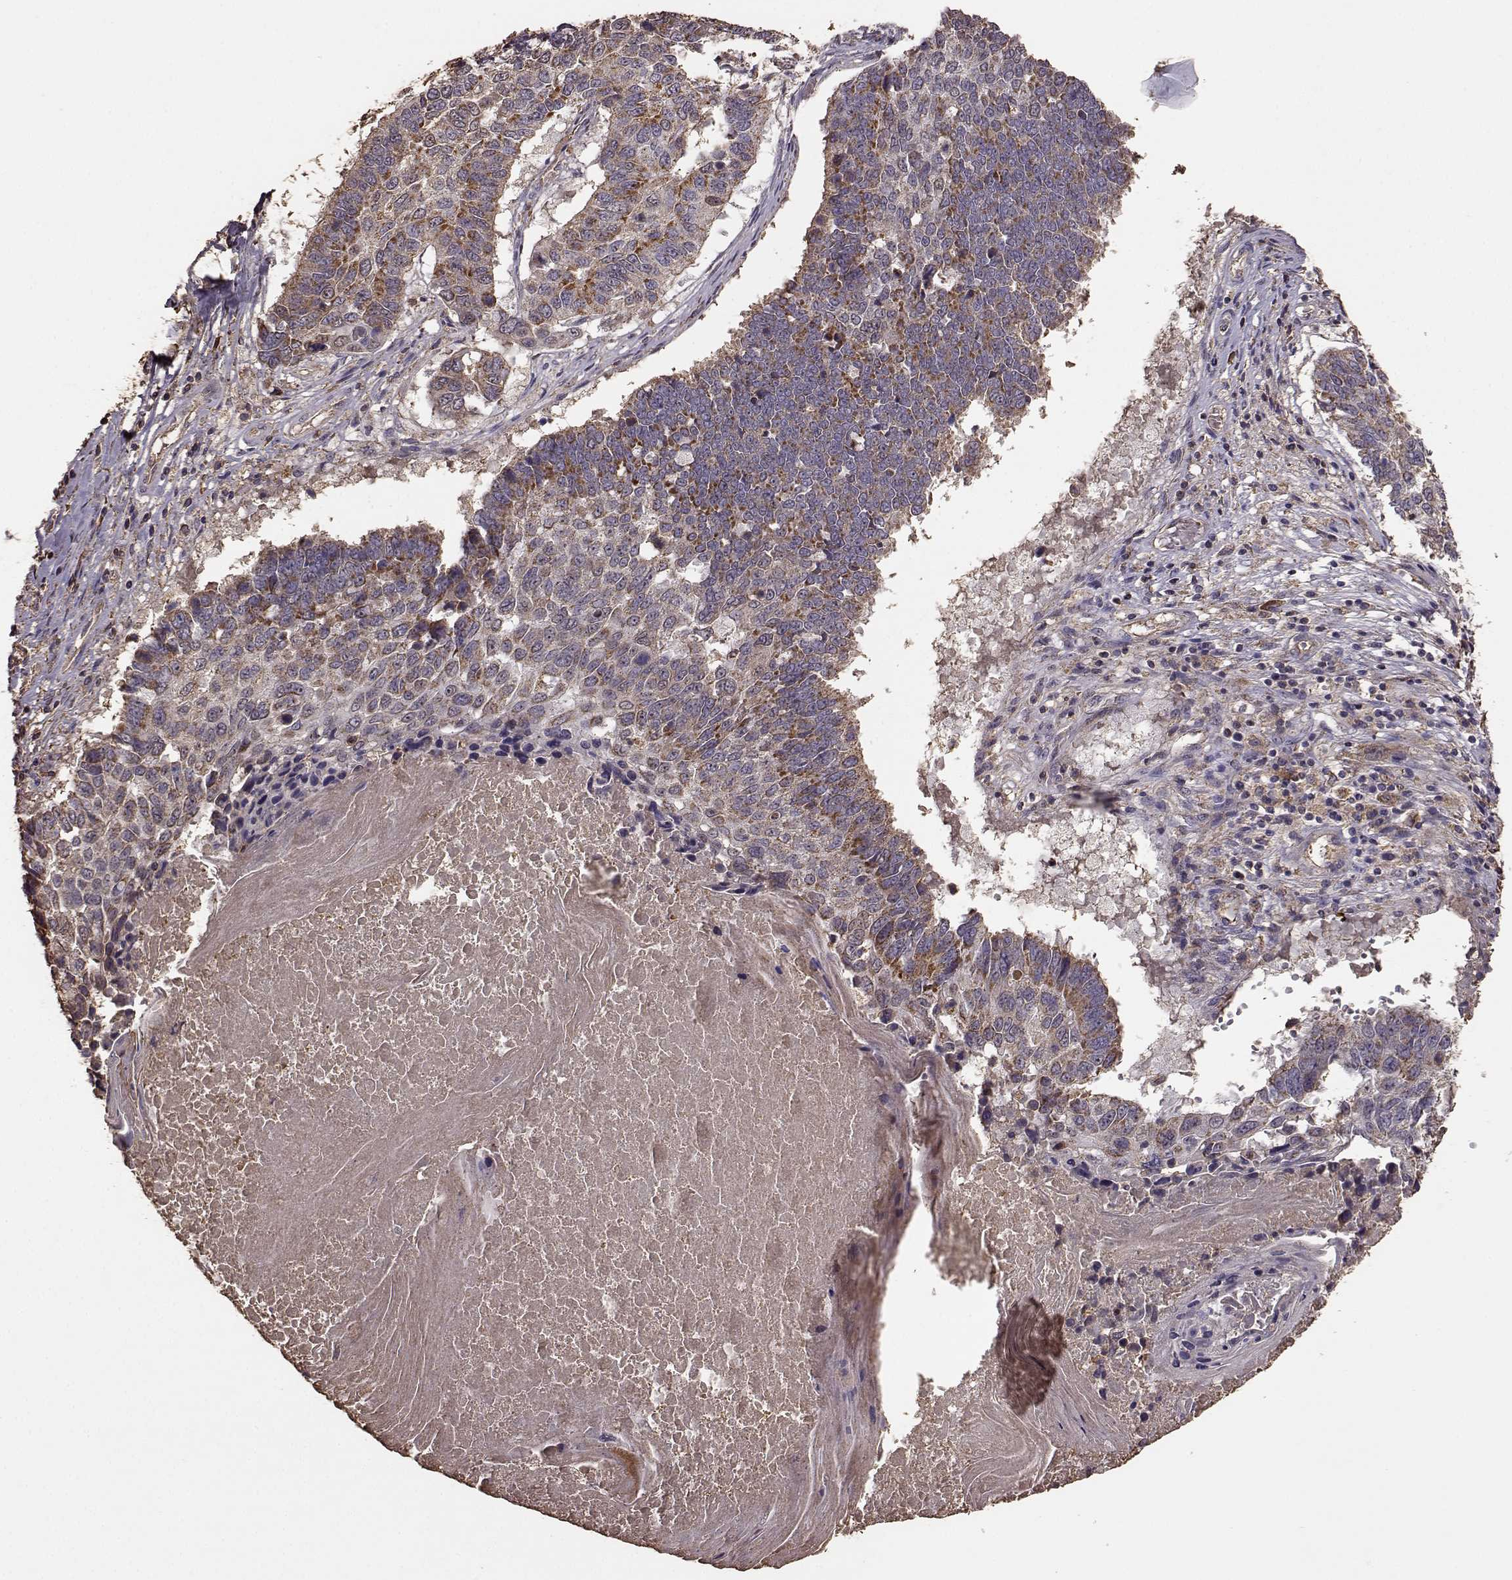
{"staining": {"intensity": "strong", "quantity": "25%-75%", "location": "cytoplasmic/membranous"}, "tissue": "lung cancer", "cell_type": "Tumor cells", "image_type": "cancer", "snomed": [{"axis": "morphology", "description": "Squamous cell carcinoma, NOS"}, {"axis": "topography", "description": "Lung"}], "caption": "Approximately 25%-75% of tumor cells in lung cancer reveal strong cytoplasmic/membranous protein positivity as visualized by brown immunohistochemical staining.", "gene": "PTGES2", "patient": {"sex": "male", "age": 73}}